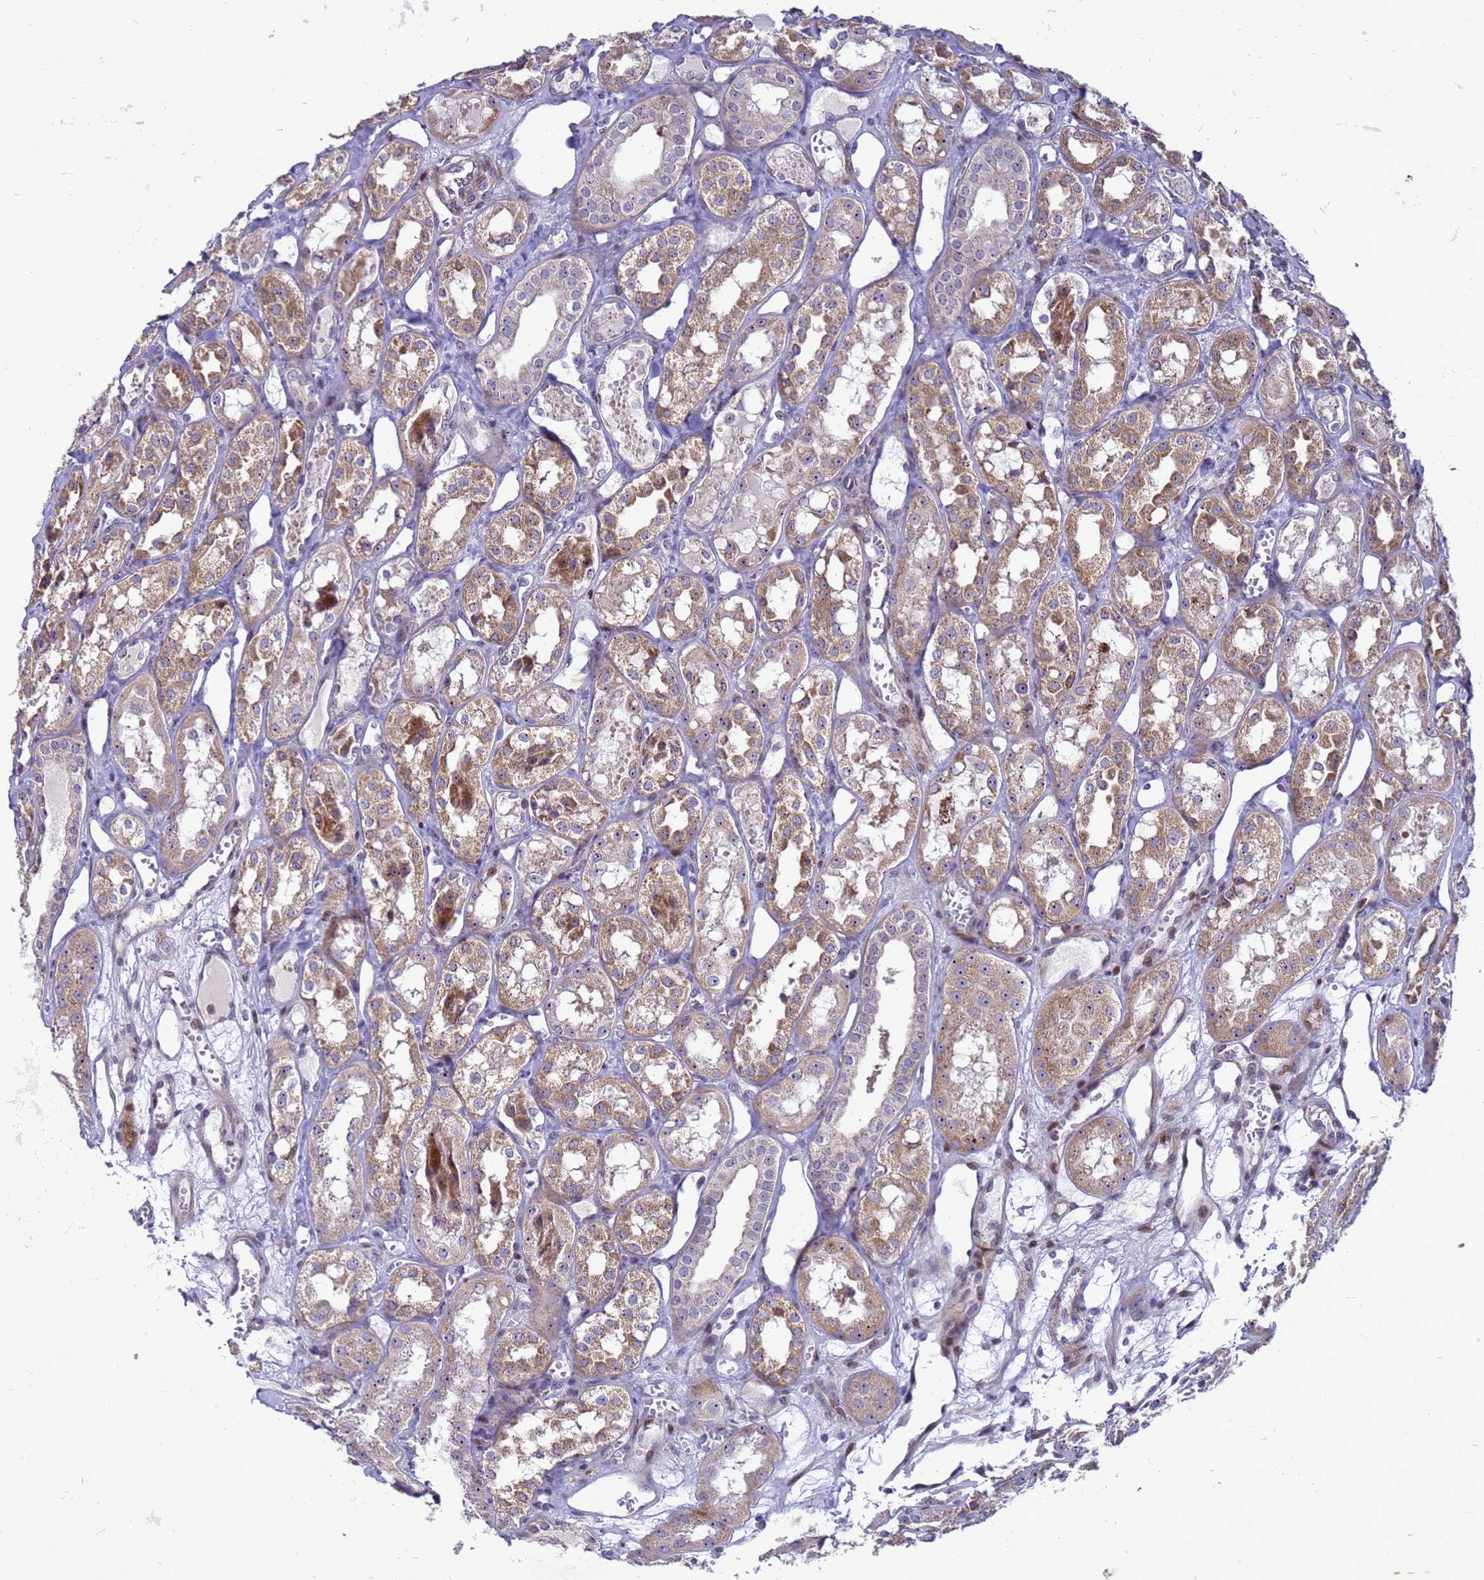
{"staining": {"intensity": "moderate", "quantity": "25%-75%", "location": "cytoplasmic/membranous"}, "tissue": "kidney", "cell_type": "Cells in glomeruli", "image_type": "normal", "snomed": [{"axis": "morphology", "description": "Normal tissue, NOS"}, {"axis": "topography", "description": "Kidney"}], "caption": "An immunohistochemistry (IHC) micrograph of benign tissue is shown. Protein staining in brown highlights moderate cytoplasmic/membranous positivity in kidney within cells in glomeruli. Immunohistochemistry (ihc) stains the protein of interest in brown and the nuclei are stained blue.", "gene": "RSPO1", "patient": {"sex": "male", "age": 16}}